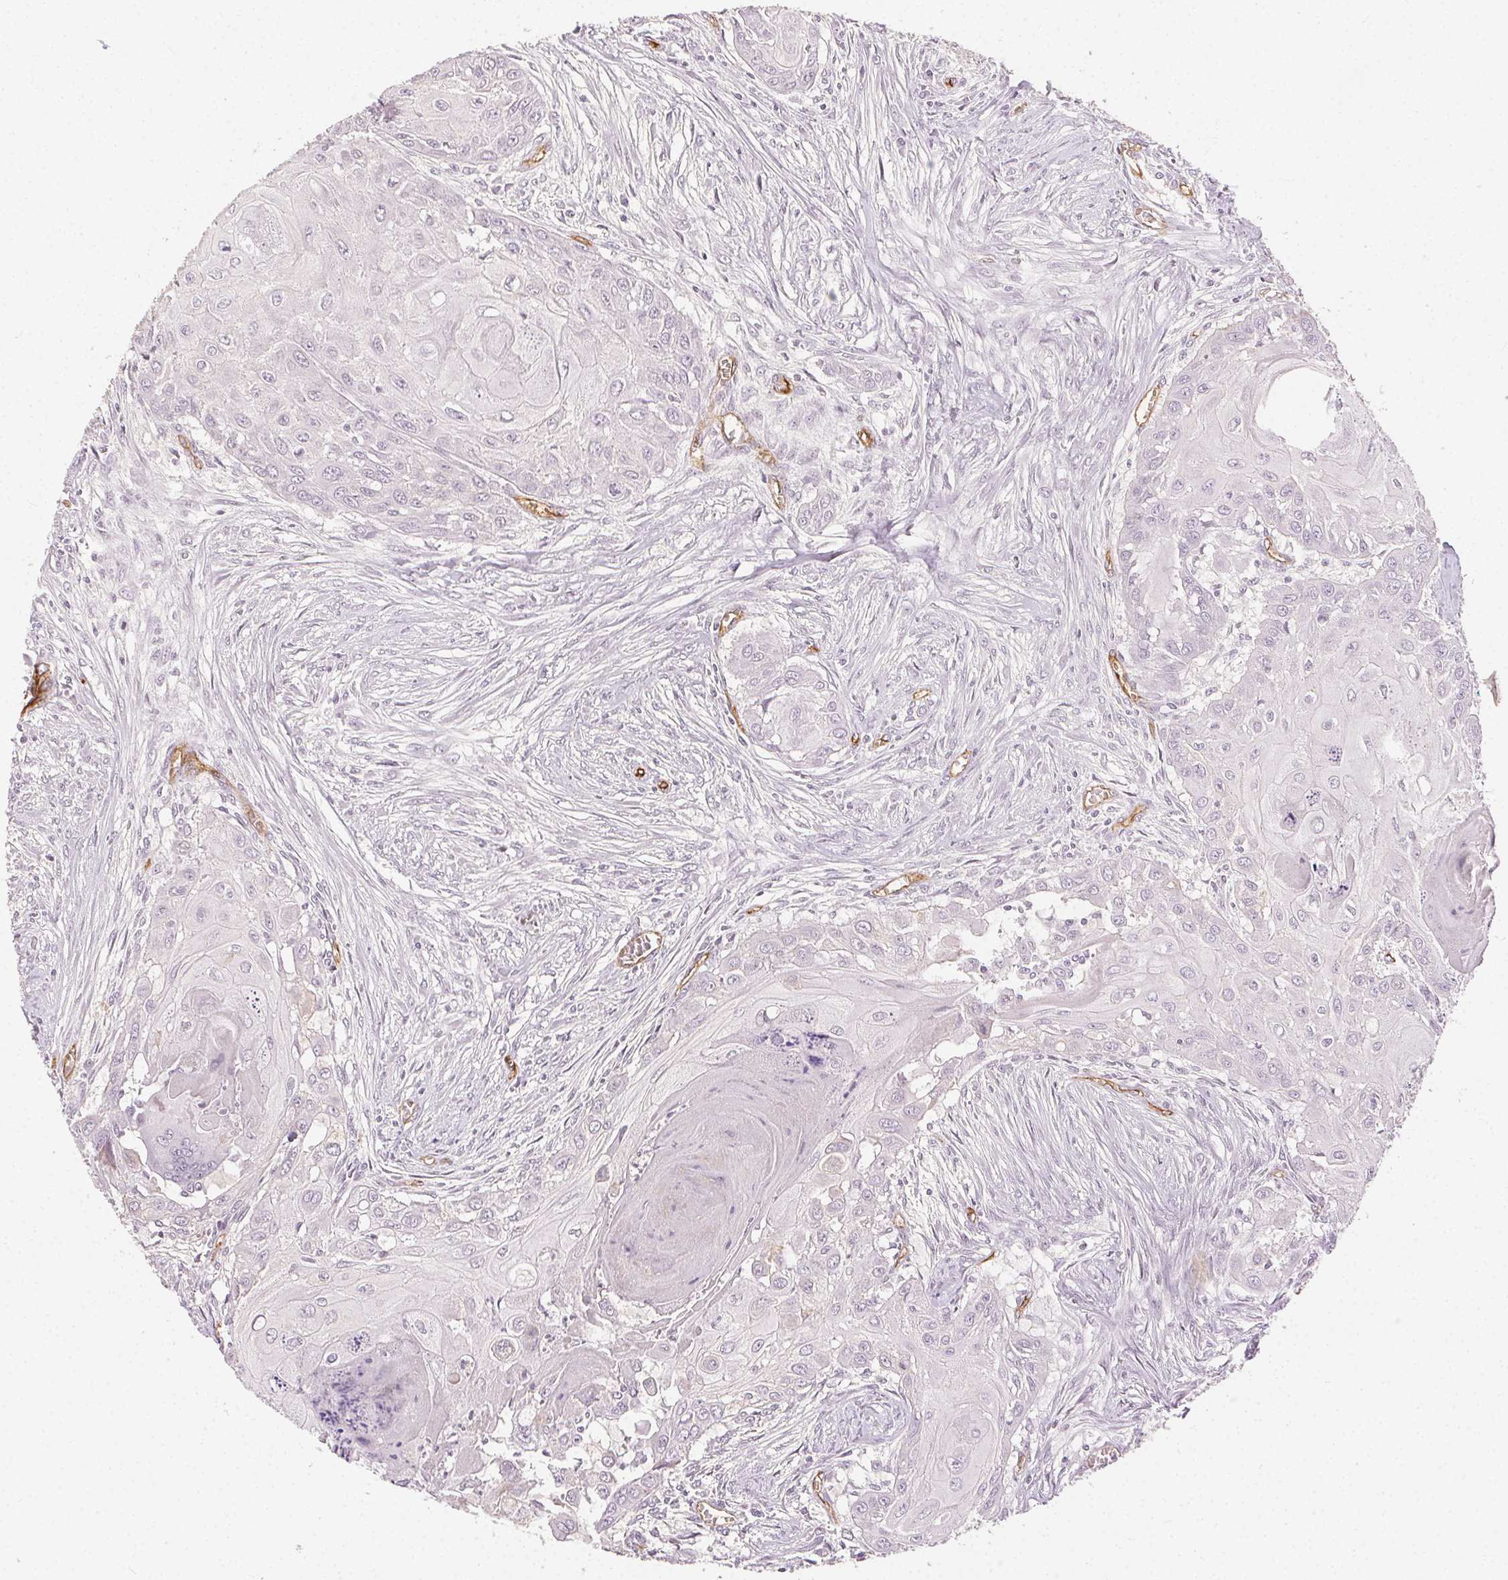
{"staining": {"intensity": "negative", "quantity": "none", "location": "none"}, "tissue": "head and neck cancer", "cell_type": "Tumor cells", "image_type": "cancer", "snomed": [{"axis": "morphology", "description": "Squamous cell carcinoma, NOS"}, {"axis": "topography", "description": "Oral tissue"}, {"axis": "topography", "description": "Head-Neck"}], "caption": "Tumor cells show no significant protein staining in head and neck cancer (squamous cell carcinoma).", "gene": "PODXL", "patient": {"sex": "male", "age": 71}}